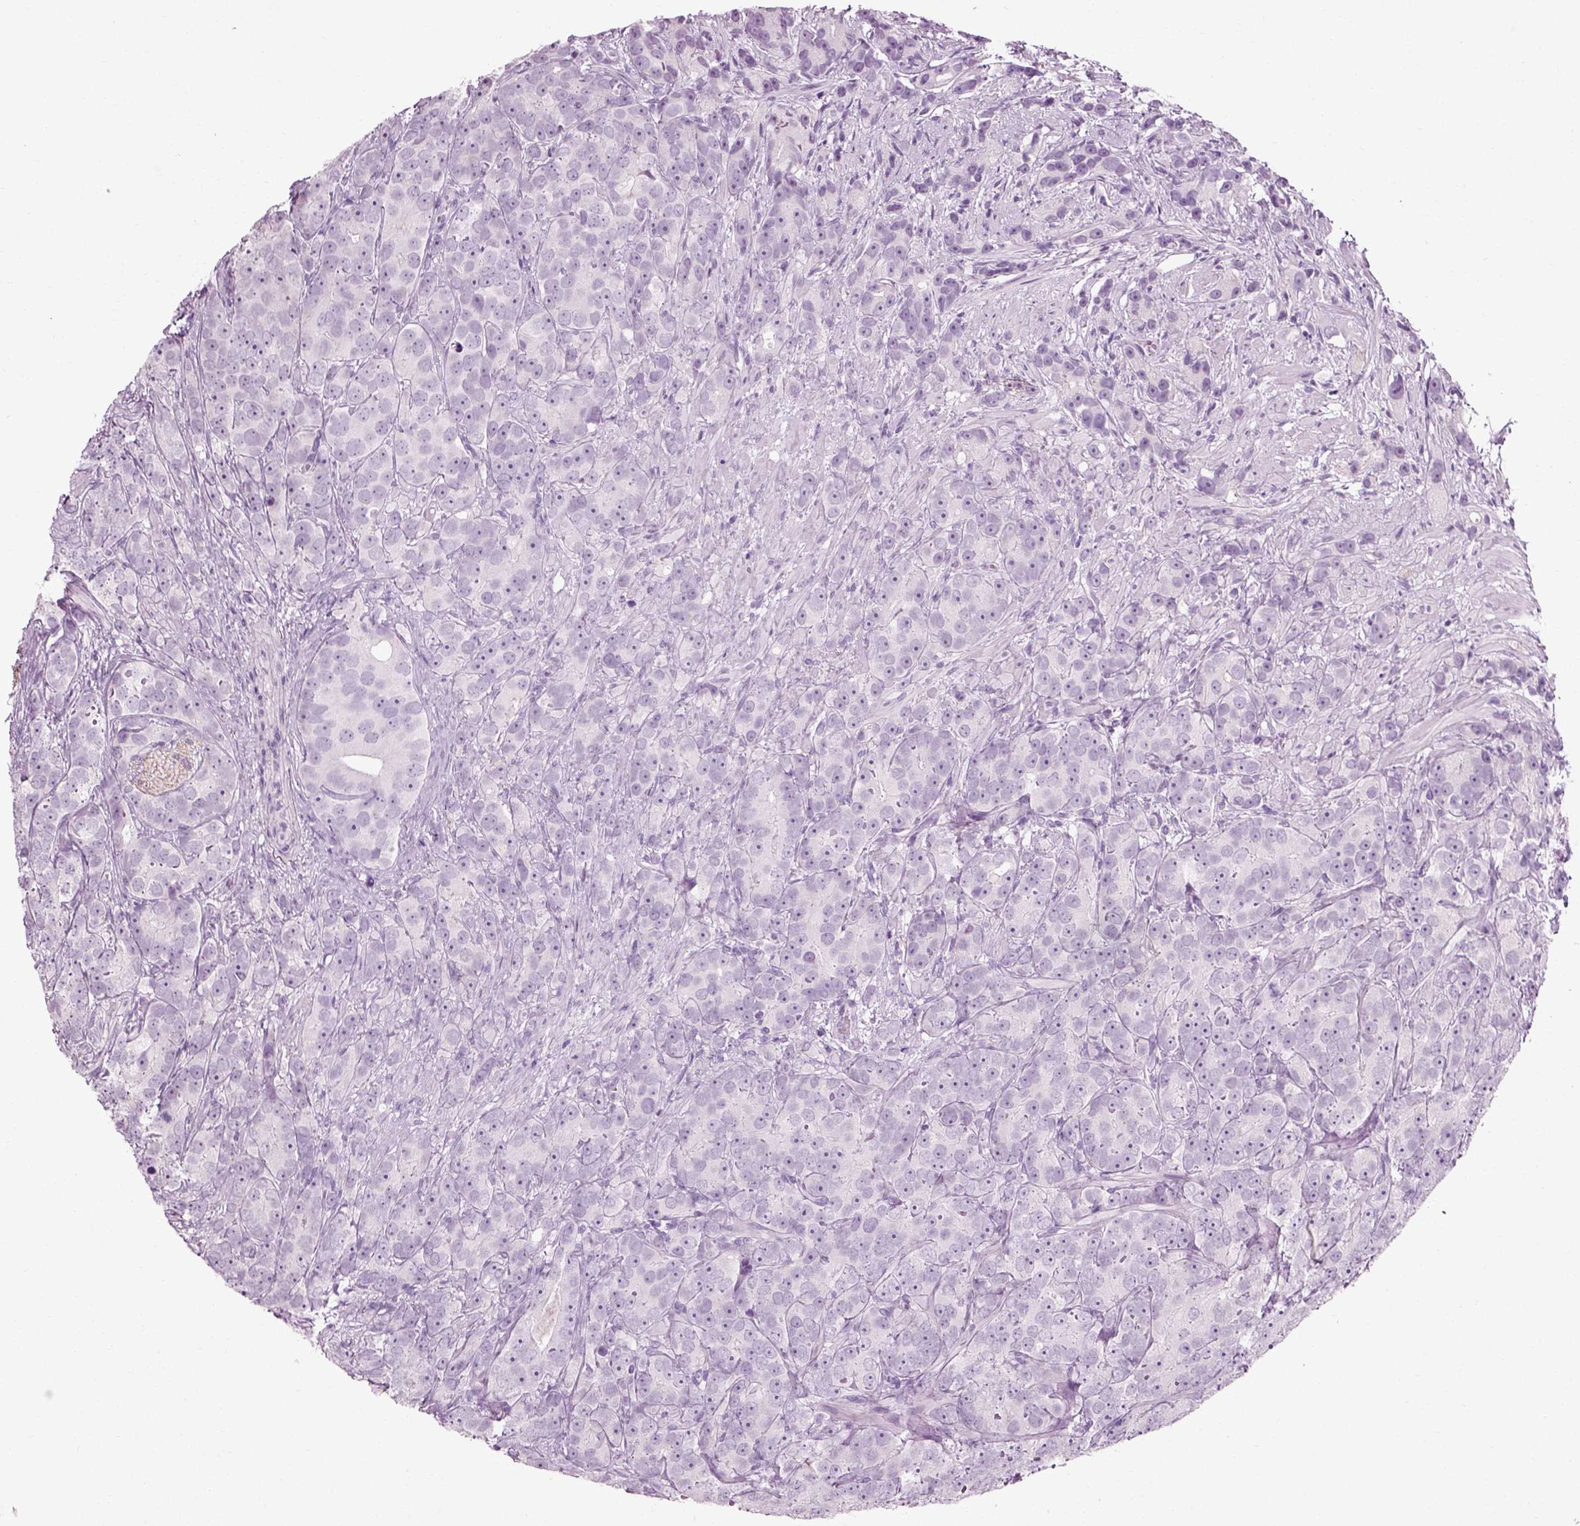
{"staining": {"intensity": "negative", "quantity": "none", "location": "none"}, "tissue": "prostate cancer", "cell_type": "Tumor cells", "image_type": "cancer", "snomed": [{"axis": "morphology", "description": "Adenocarcinoma, High grade"}, {"axis": "topography", "description": "Prostate"}], "caption": "Immunohistochemistry (IHC) of prostate high-grade adenocarcinoma demonstrates no expression in tumor cells.", "gene": "SLC26A8", "patient": {"sex": "male", "age": 90}}